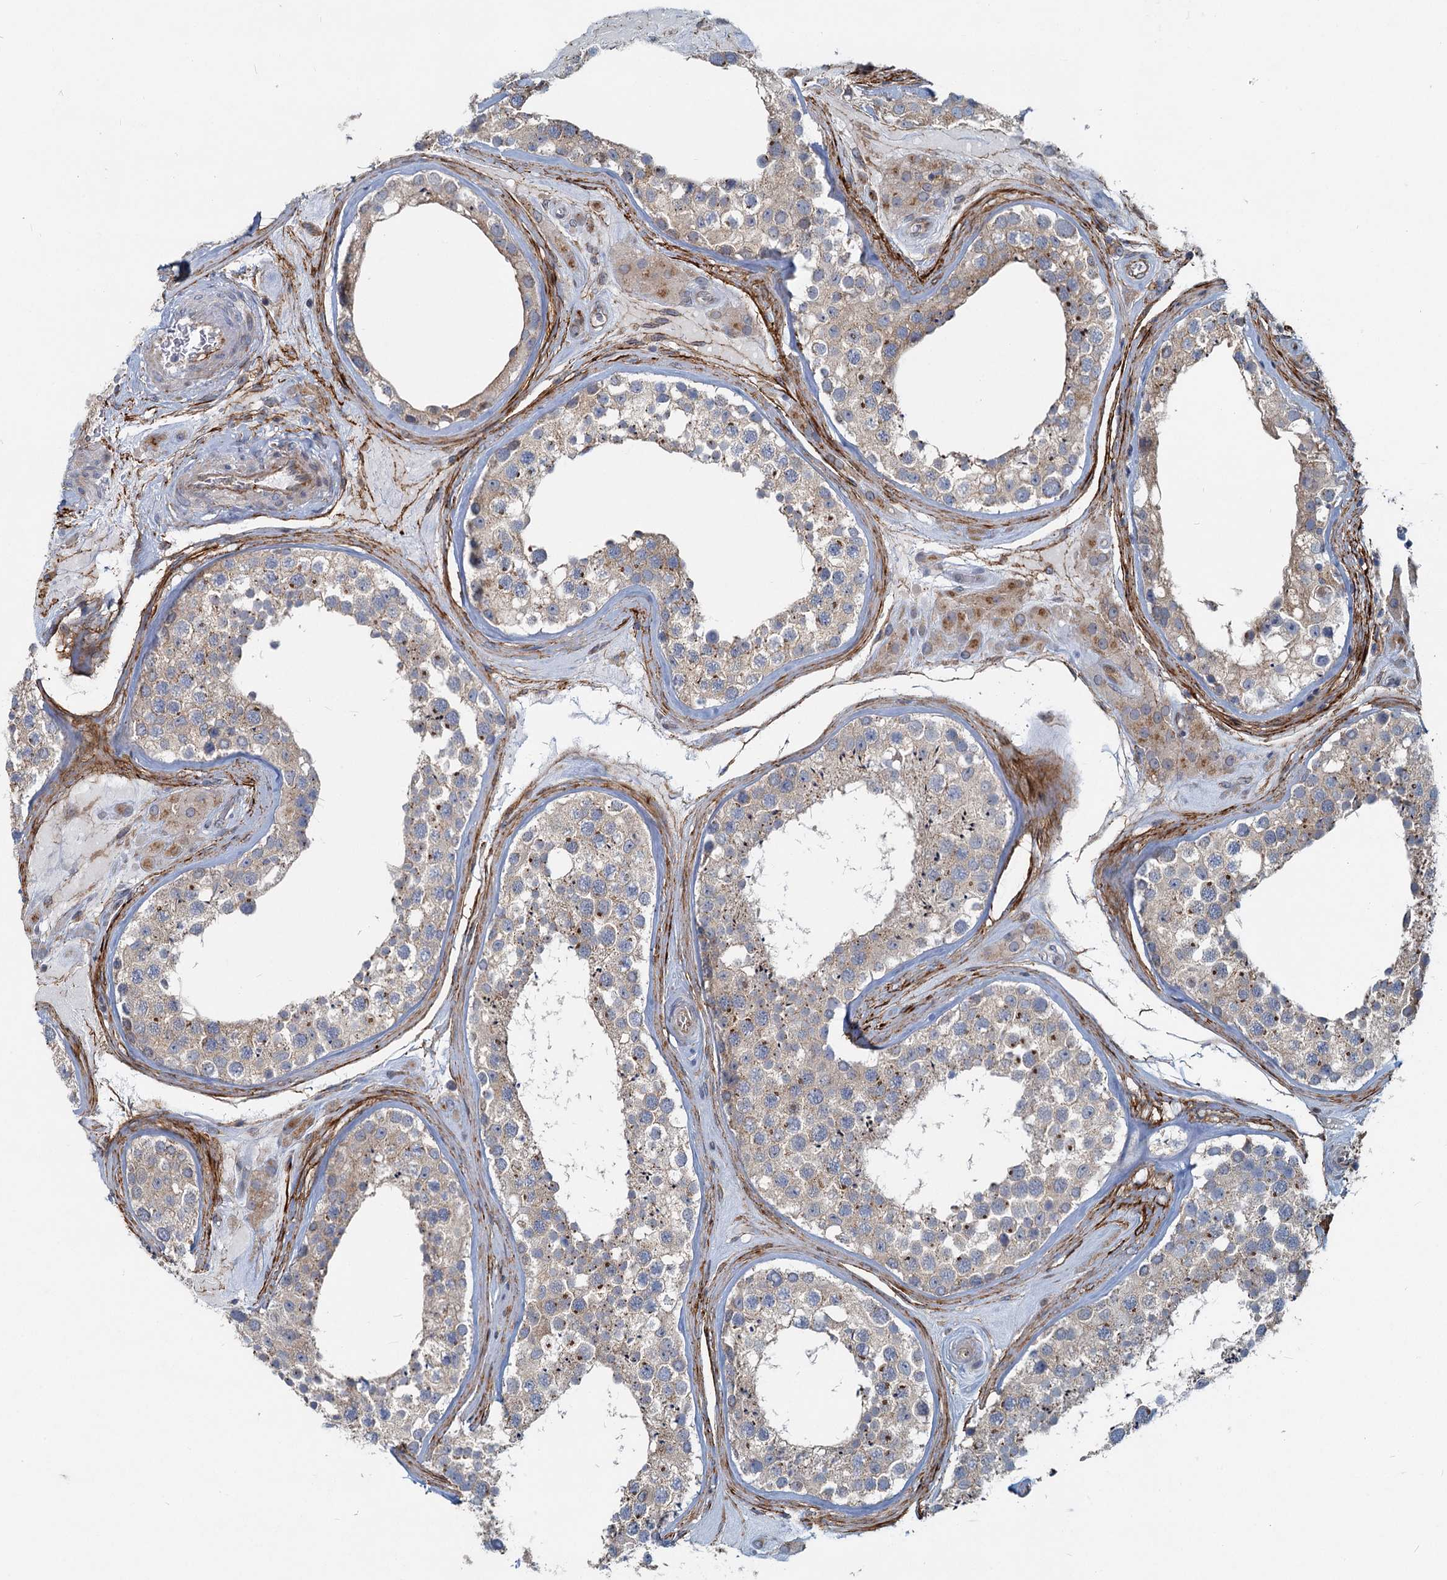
{"staining": {"intensity": "moderate", "quantity": "<25%", "location": "cytoplasmic/membranous"}, "tissue": "testis", "cell_type": "Cells in seminiferous ducts", "image_type": "normal", "snomed": [{"axis": "morphology", "description": "Normal tissue, NOS"}, {"axis": "topography", "description": "Testis"}], "caption": "This is a histology image of IHC staining of unremarkable testis, which shows moderate expression in the cytoplasmic/membranous of cells in seminiferous ducts.", "gene": "ADCY2", "patient": {"sex": "male", "age": 46}}